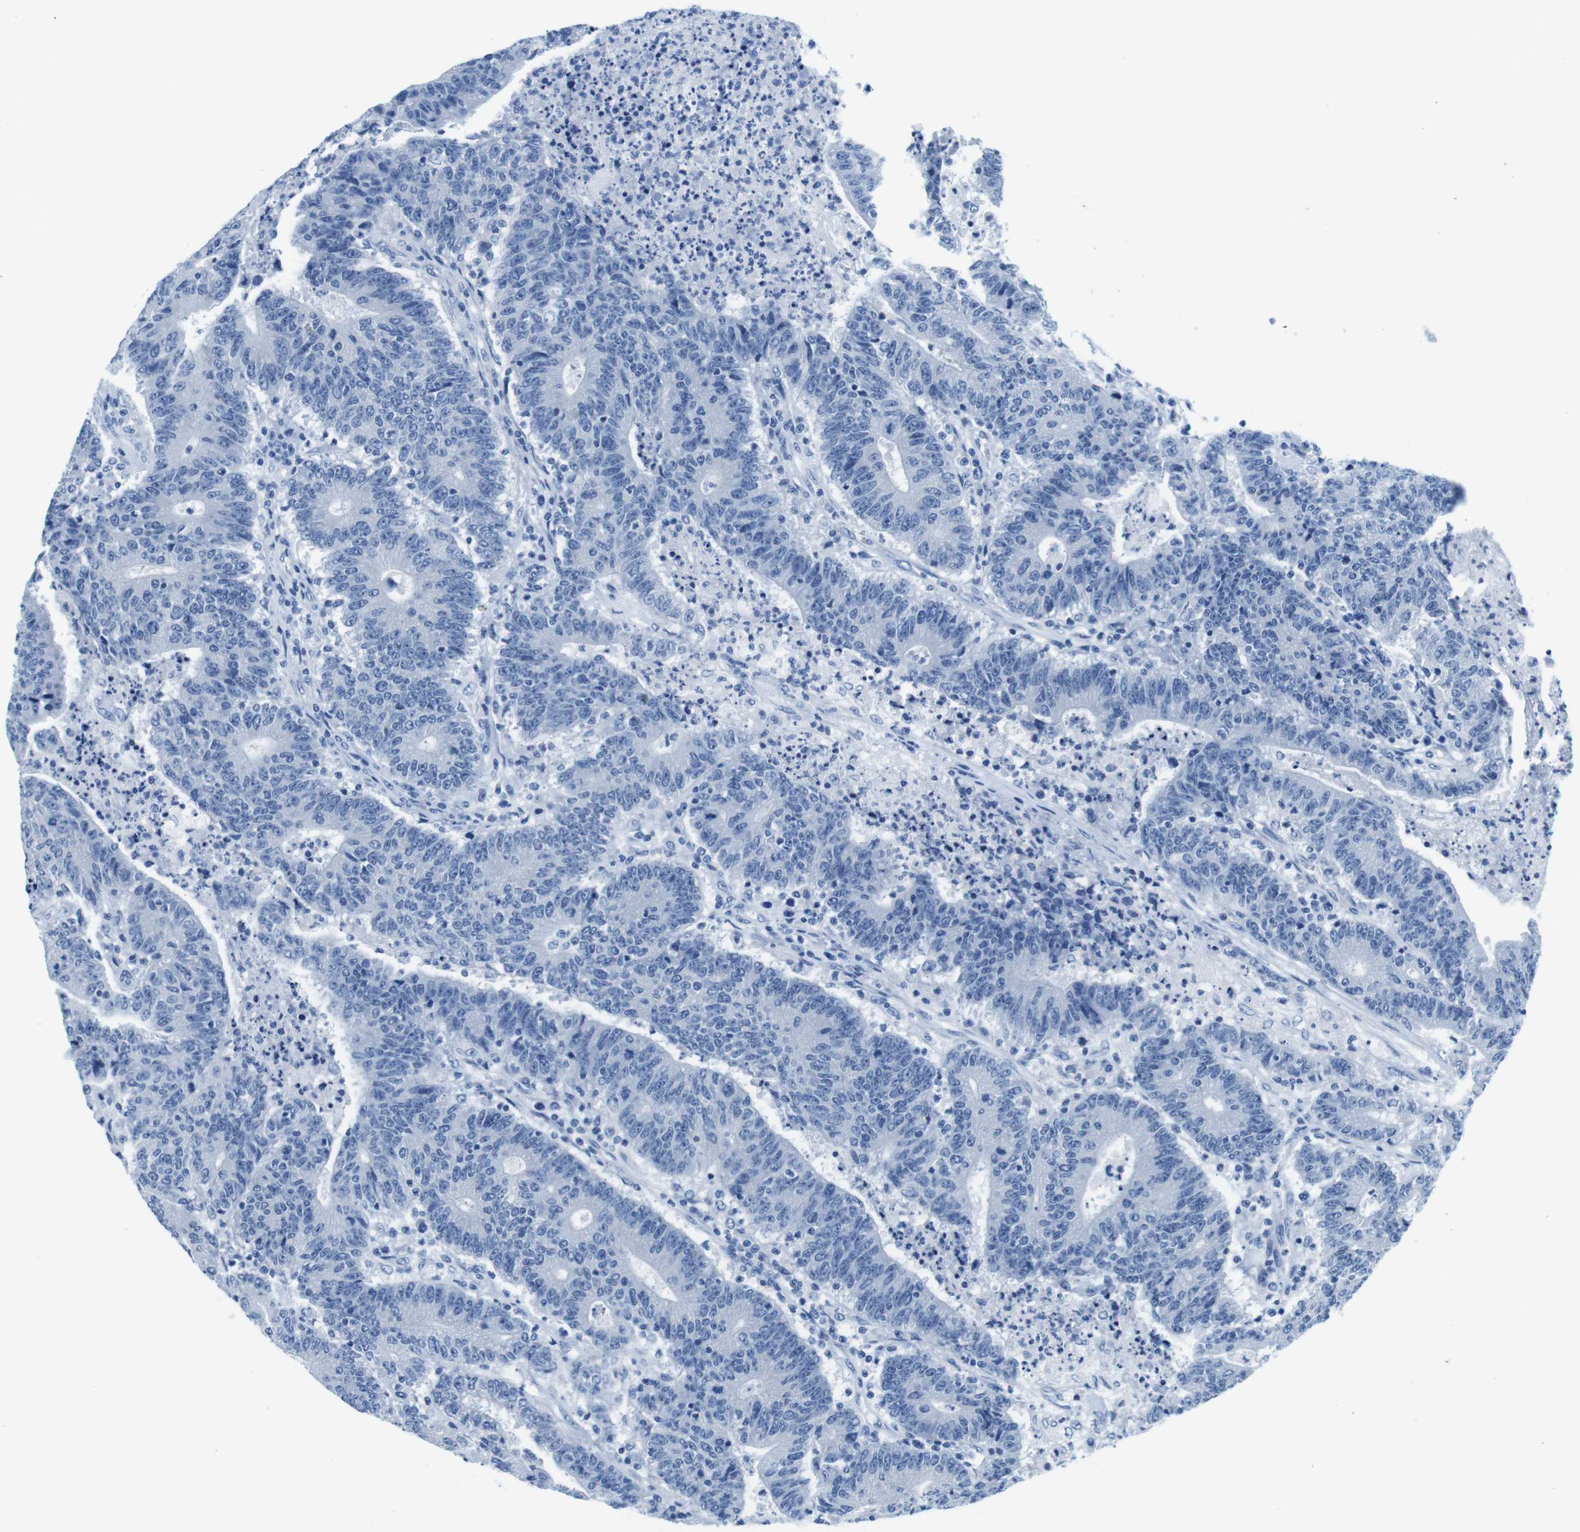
{"staining": {"intensity": "negative", "quantity": "none", "location": "none"}, "tissue": "colorectal cancer", "cell_type": "Tumor cells", "image_type": "cancer", "snomed": [{"axis": "morphology", "description": "Normal tissue, NOS"}, {"axis": "morphology", "description": "Adenocarcinoma, NOS"}, {"axis": "topography", "description": "Colon"}], "caption": "Immunohistochemistry (IHC) photomicrograph of neoplastic tissue: human colorectal cancer (adenocarcinoma) stained with DAB reveals no significant protein staining in tumor cells.", "gene": "EIF2B5", "patient": {"sex": "female", "age": 75}}